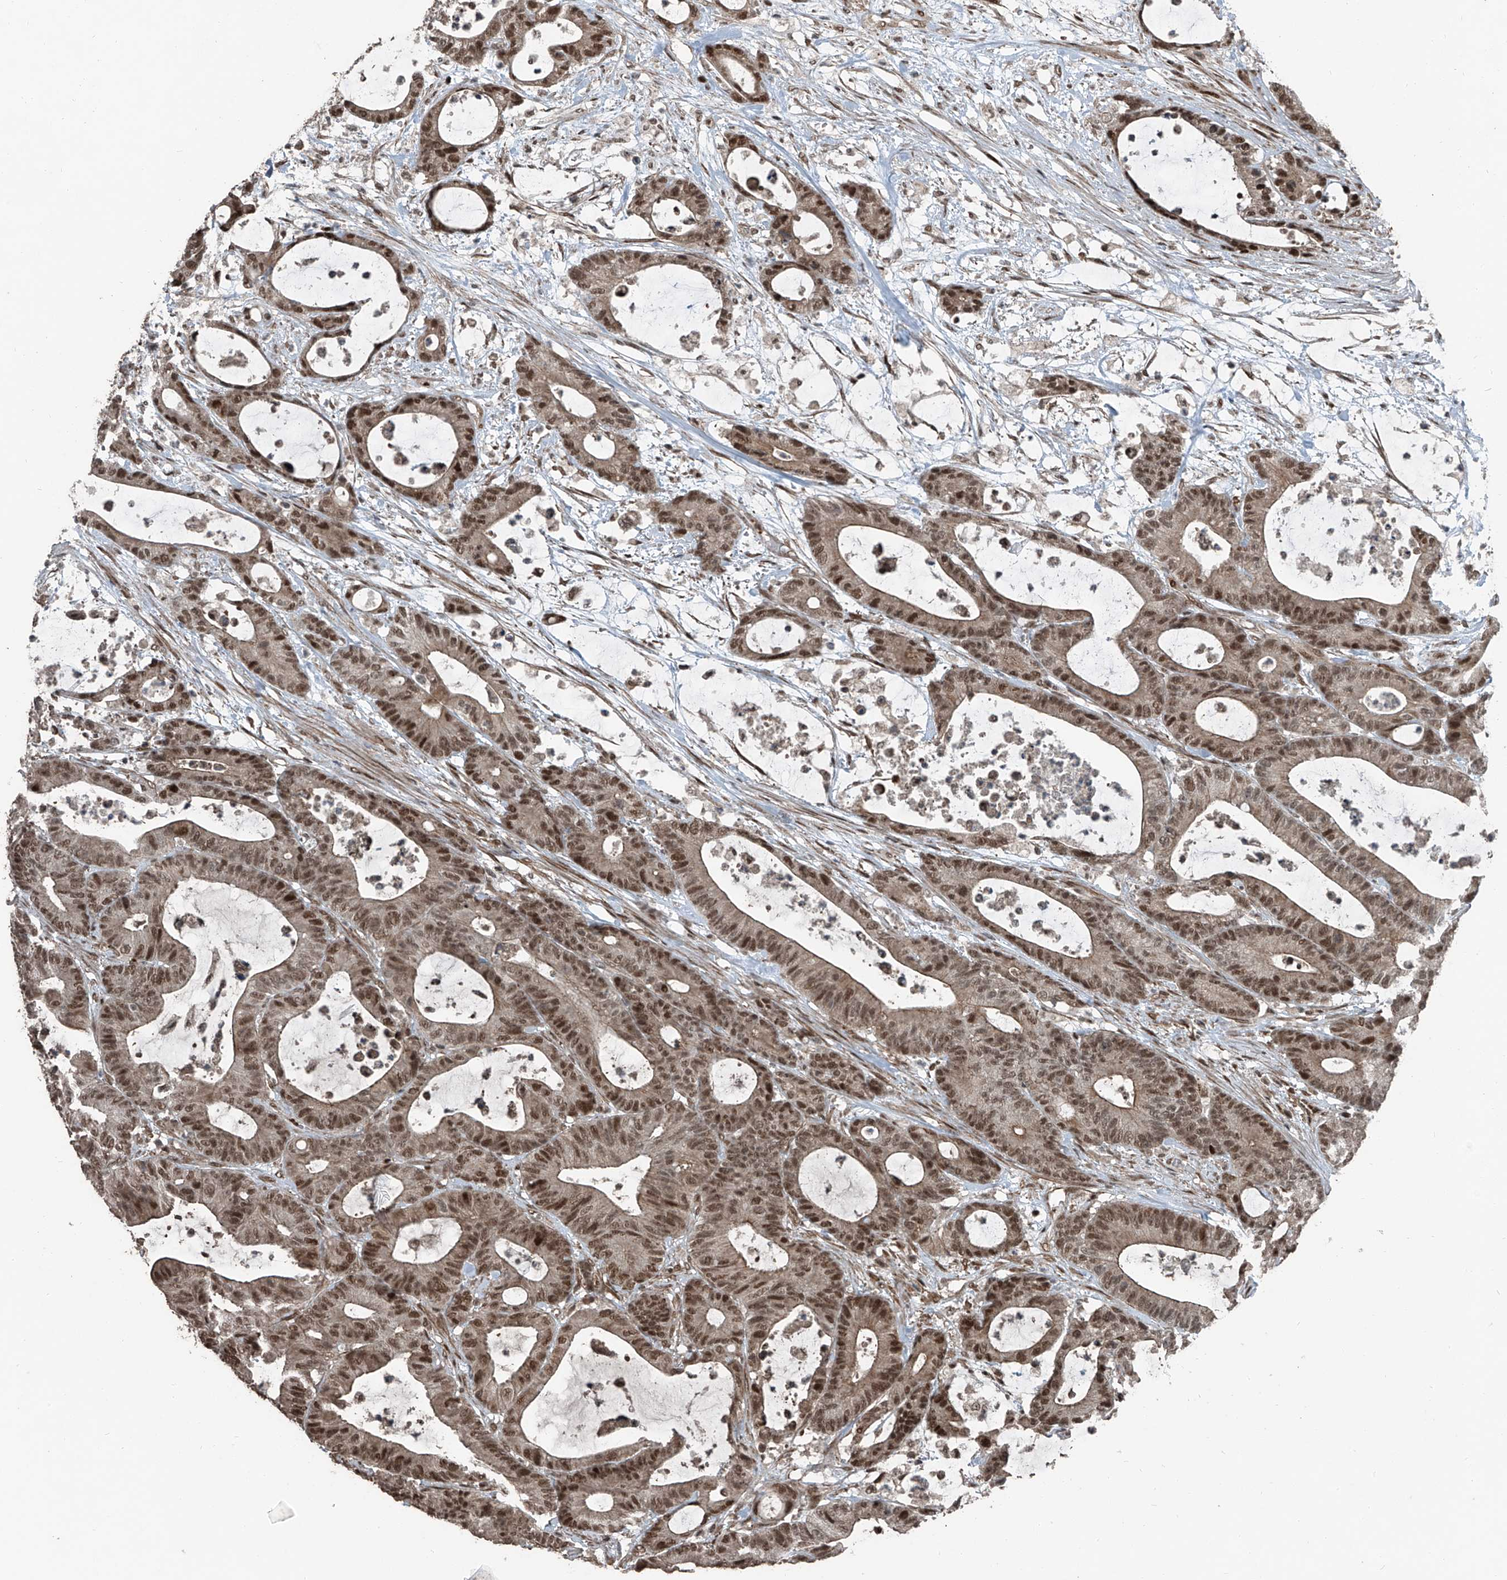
{"staining": {"intensity": "moderate", "quantity": ">75%", "location": "cytoplasmic/membranous,nuclear"}, "tissue": "colorectal cancer", "cell_type": "Tumor cells", "image_type": "cancer", "snomed": [{"axis": "morphology", "description": "Adenocarcinoma, NOS"}, {"axis": "topography", "description": "Colon"}], "caption": "Colorectal cancer tissue exhibits moderate cytoplasmic/membranous and nuclear staining in approximately >75% of tumor cells, visualized by immunohistochemistry. (Brightfield microscopy of DAB IHC at high magnification).", "gene": "ZNF570", "patient": {"sex": "female", "age": 84}}